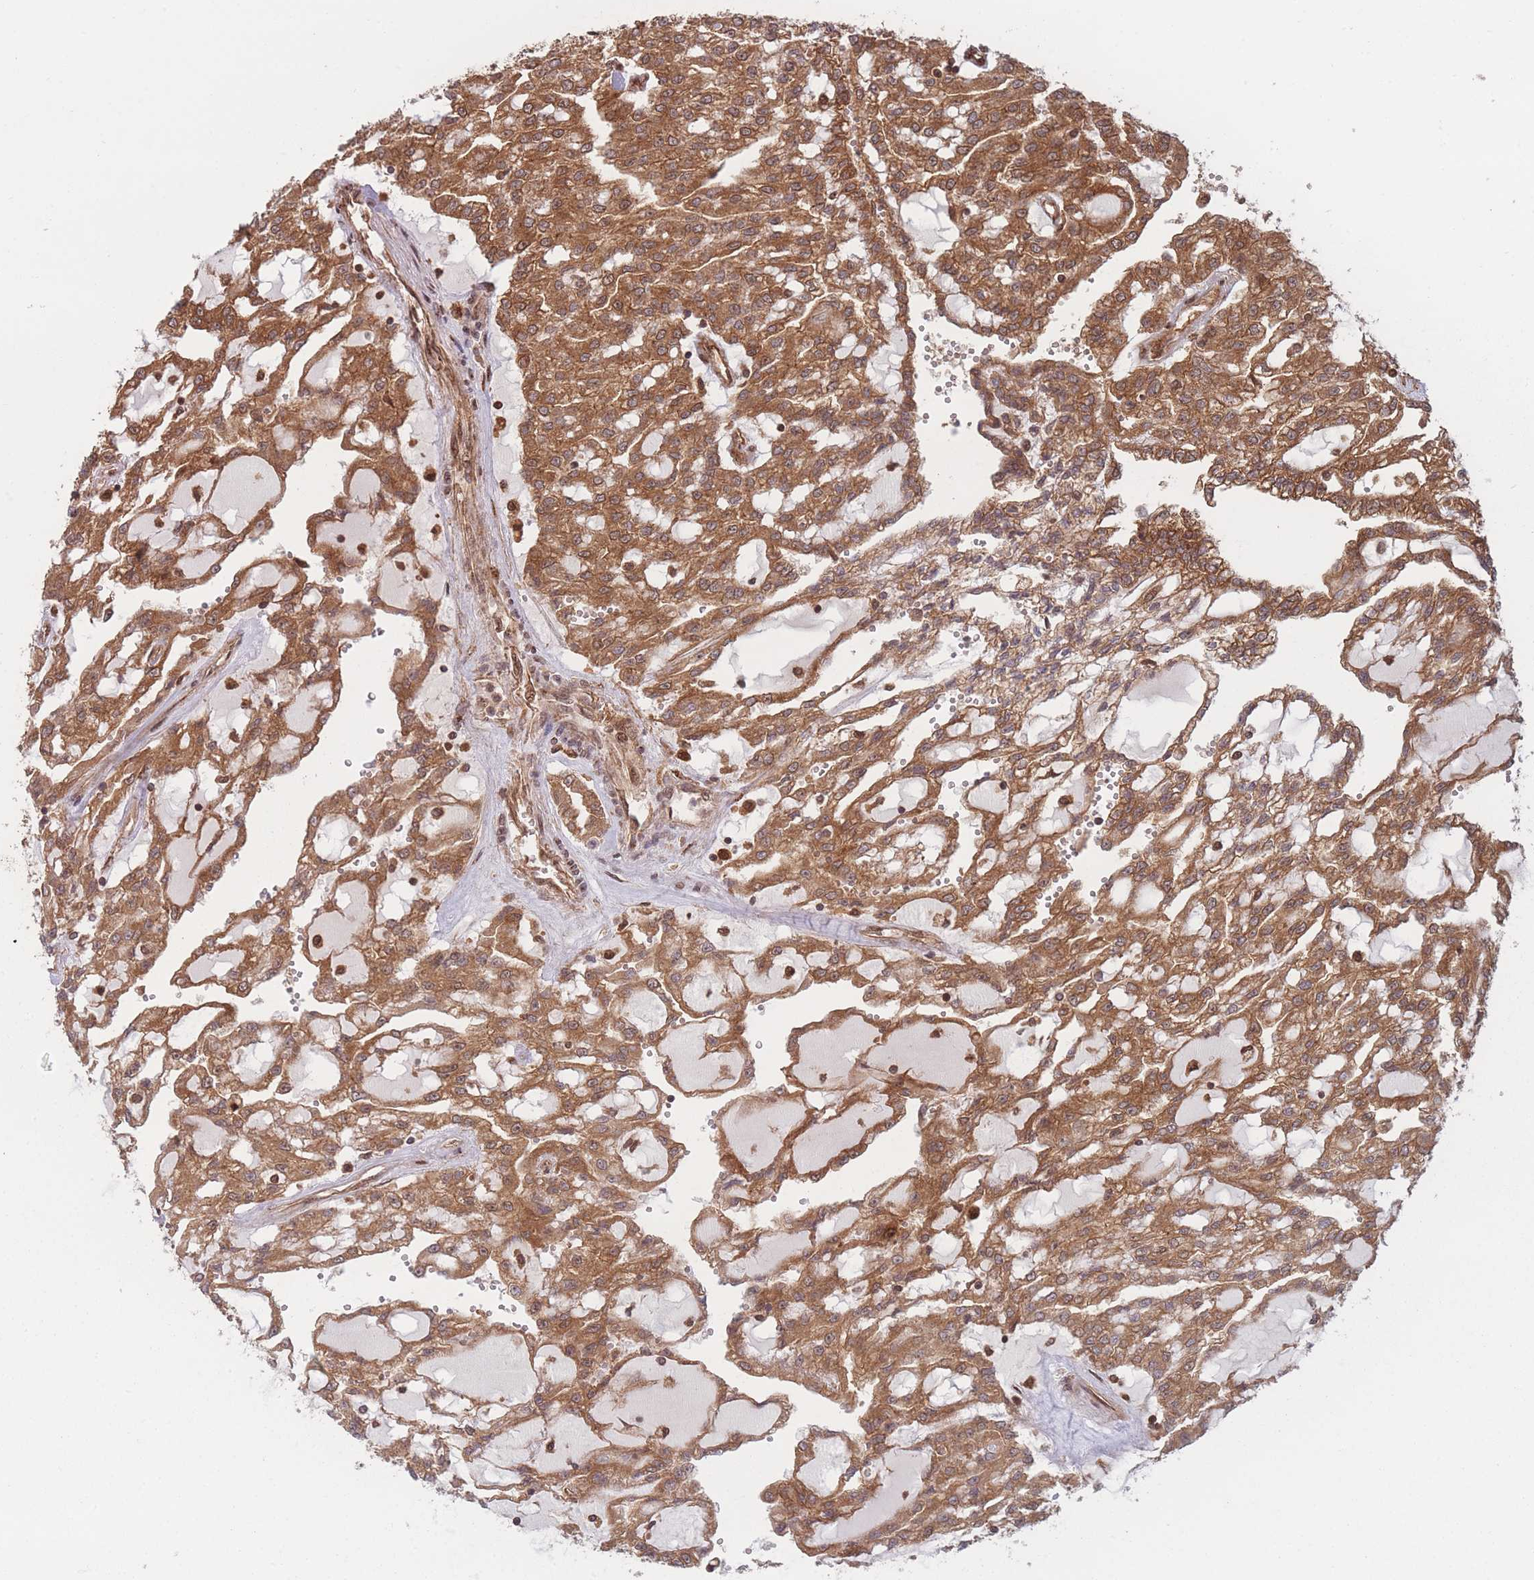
{"staining": {"intensity": "moderate", "quantity": ">75%", "location": "cytoplasmic/membranous"}, "tissue": "renal cancer", "cell_type": "Tumor cells", "image_type": "cancer", "snomed": [{"axis": "morphology", "description": "Adenocarcinoma, NOS"}, {"axis": "topography", "description": "Kidney"}], "caption": "Human renal cancer stained with a protein marker exhibits moderate staining in tumor cells.", "gene": "PODXL2", "patient": {"sex": "male", "age": 63}}